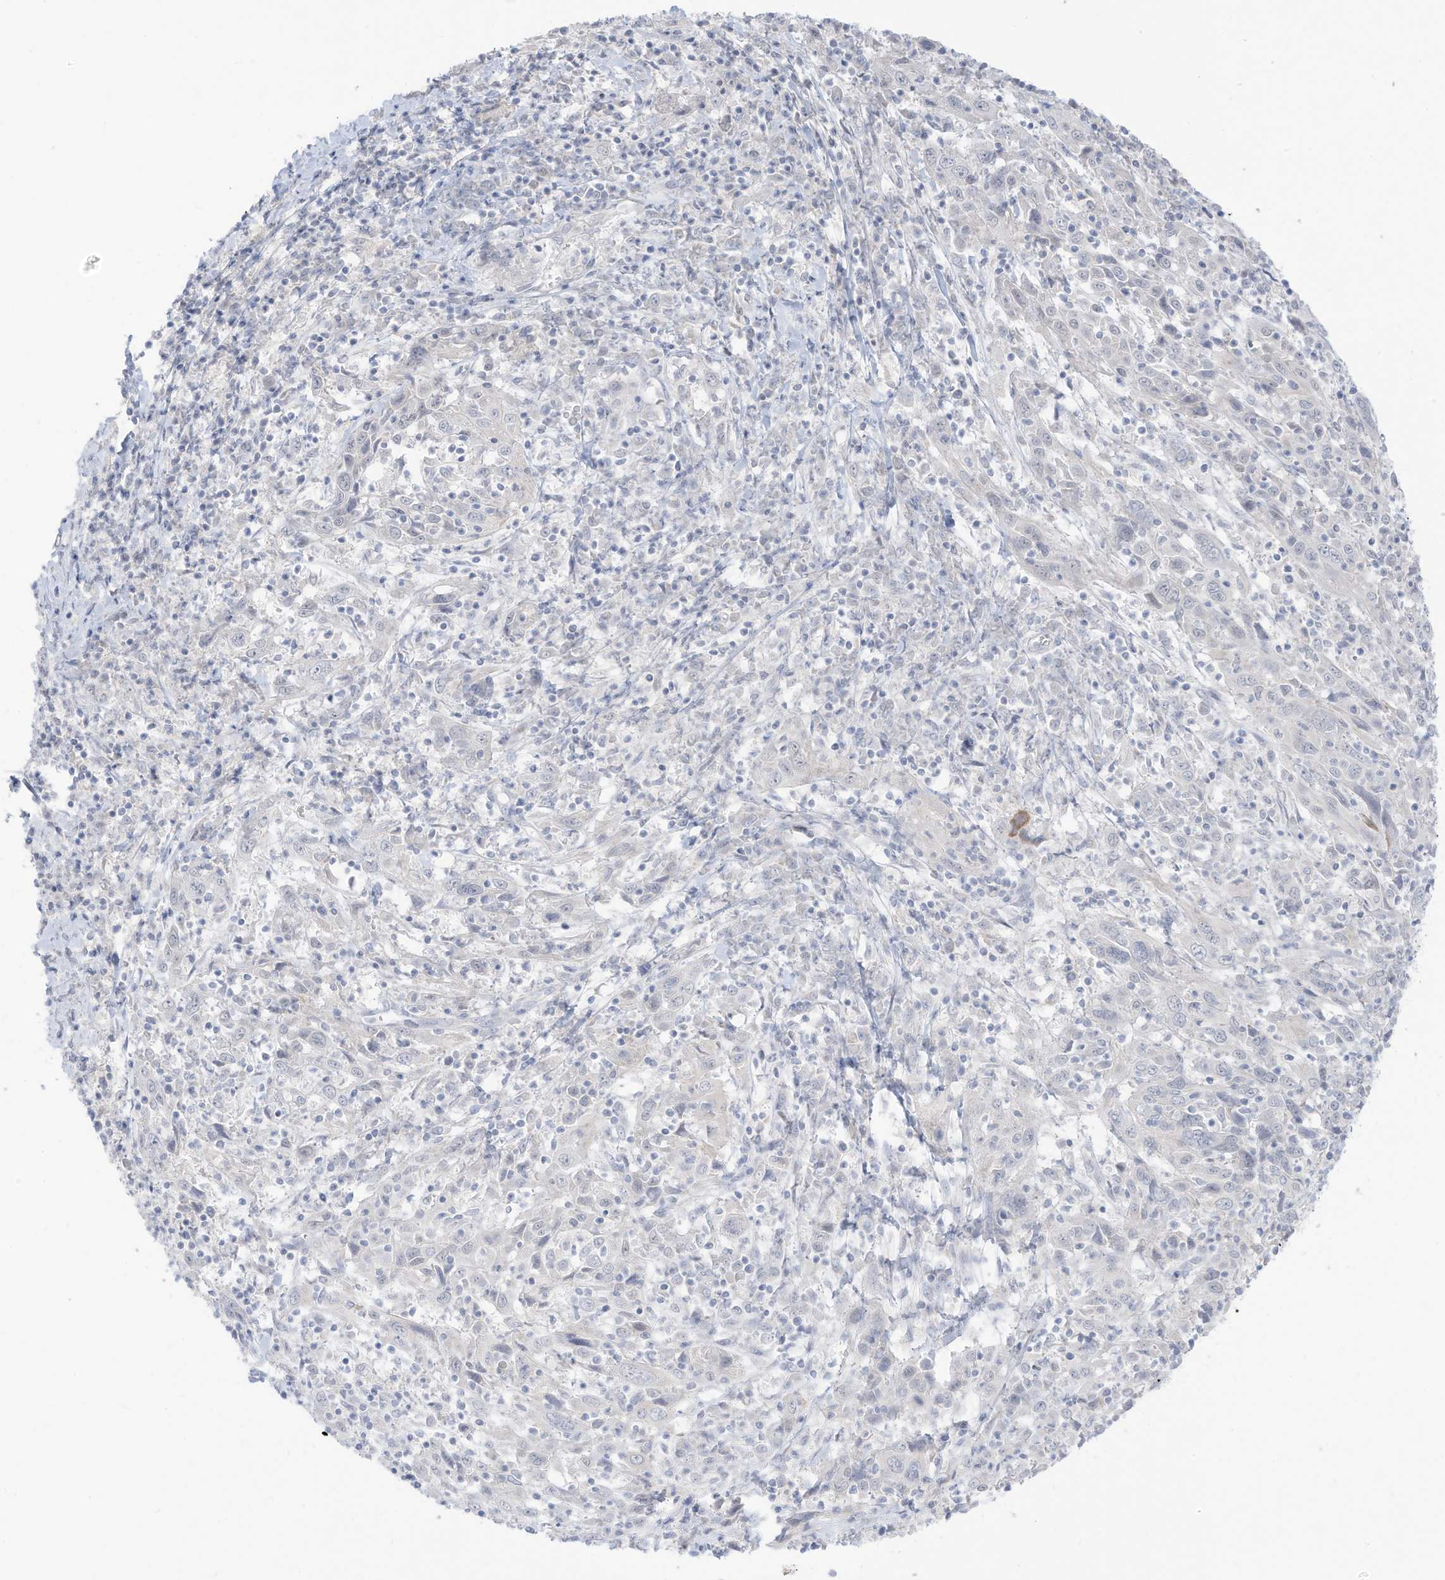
{"staining": {"intensity": "negative", "quantity": "none", "location": "none"}, "tissue": "cervical cancer", "cell_type": "Tumor cells", "image_type": "cancer", "snomed": [{"axis": "morphology", "description": "Squamous cell carcinoma, NOS"}, {"axis": "topography", "description": "Cervix"}], "caption": "This is an IHC micrograph of squamous cell carcinoma (cervical). There is no expression in tumor cells.", "gene": "OGT", "patient": {"sex": "female", "age": 46}}